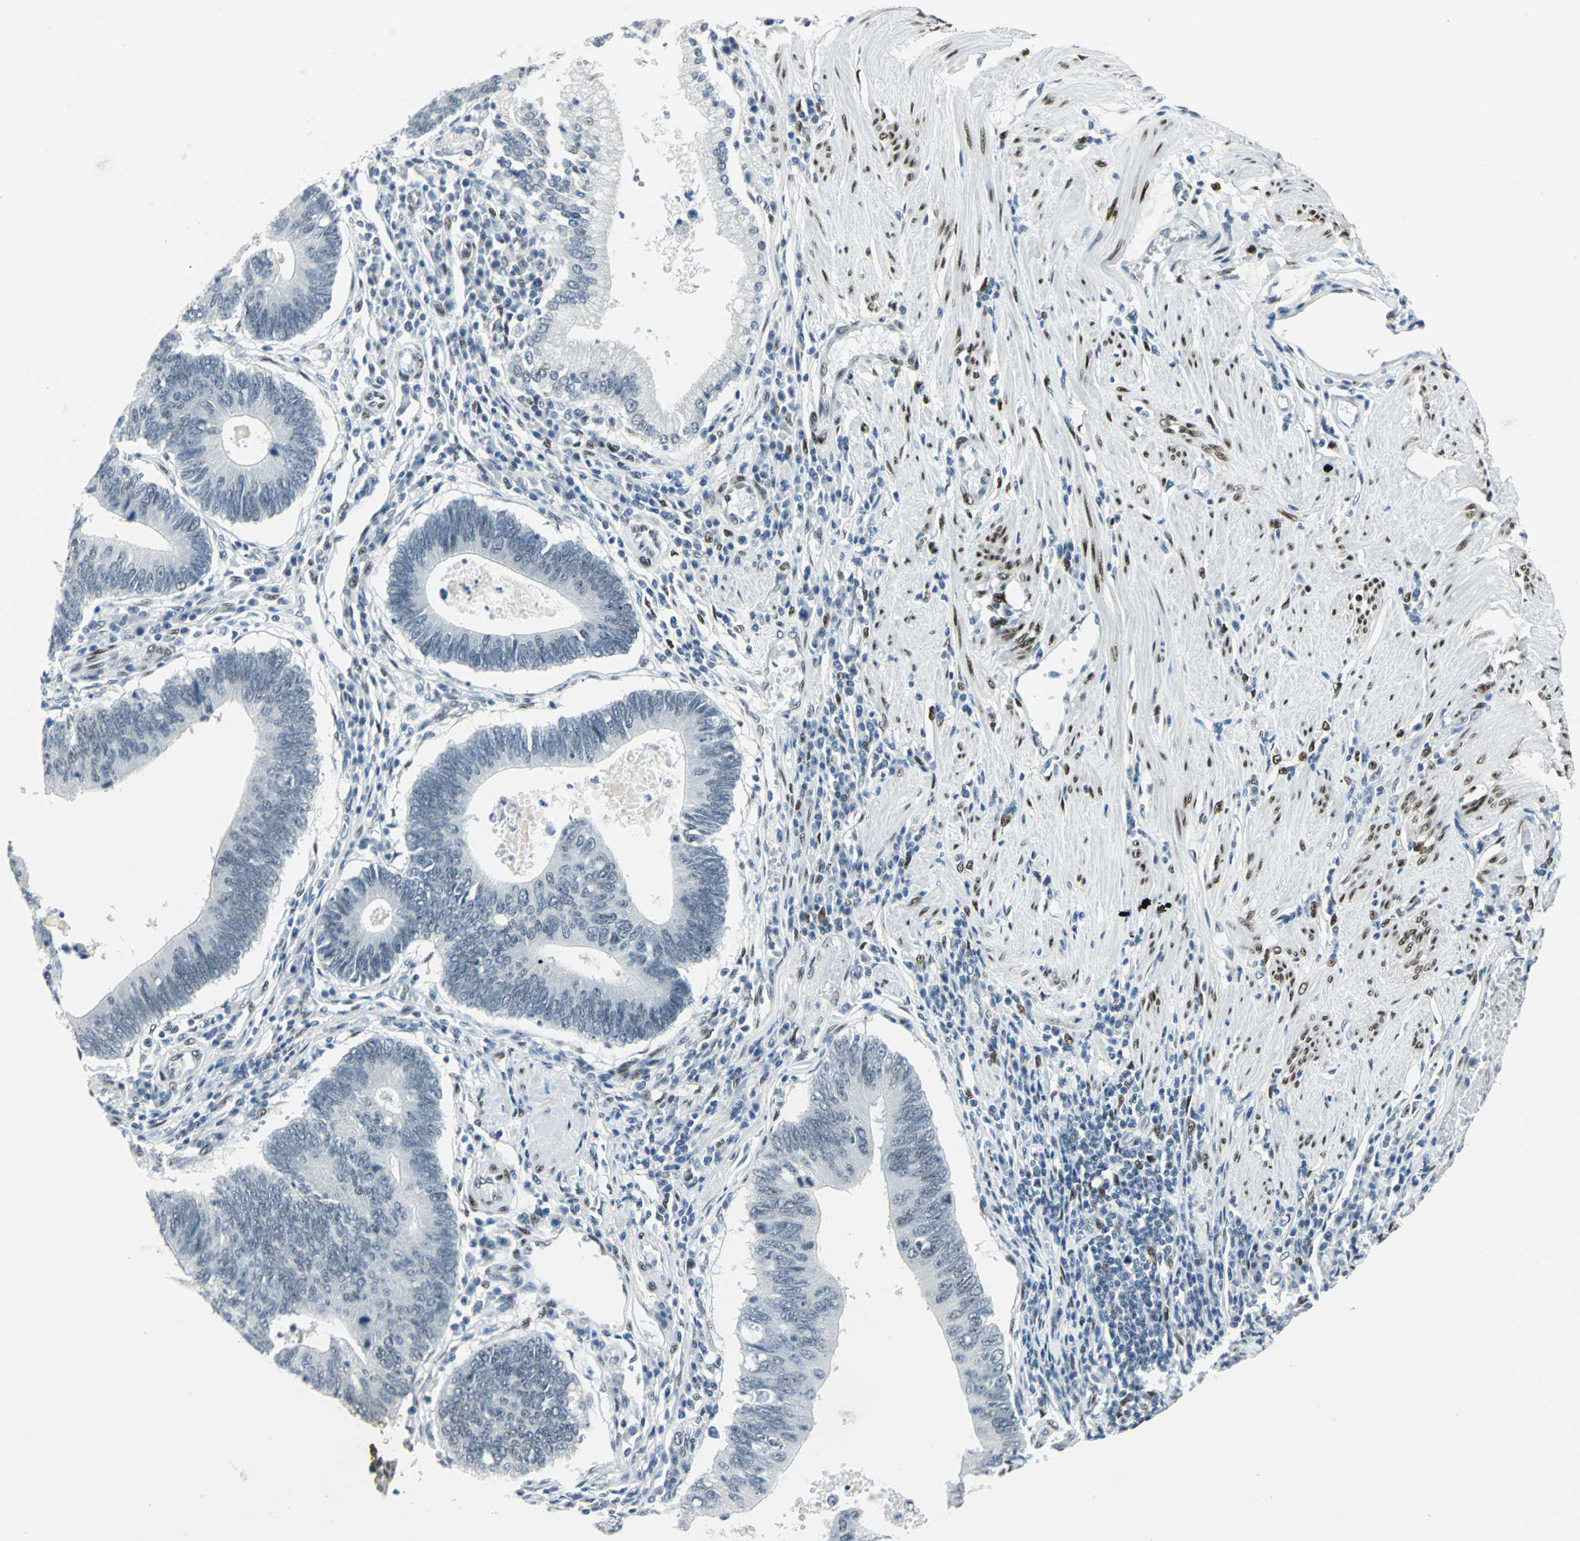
{"staining": {"intensity": "negative", "quantity": "none", "location": "none"}, "tissue": "stomach cancer", "cell_type": "Tumor cells", "image_type": "cancer", "snomed": [{"axis": "morphology", "description": "Adenocarcinoma, NOS"}, {"axis": "topography", "description": "Stomach"}], "caption": "Micrograph shows no protein positivity in tumor cells of stomach cancer (adenocarcinoma) tissue.", "gene": "MEIS2", "patient": {"sex": "male", "age": 59}}